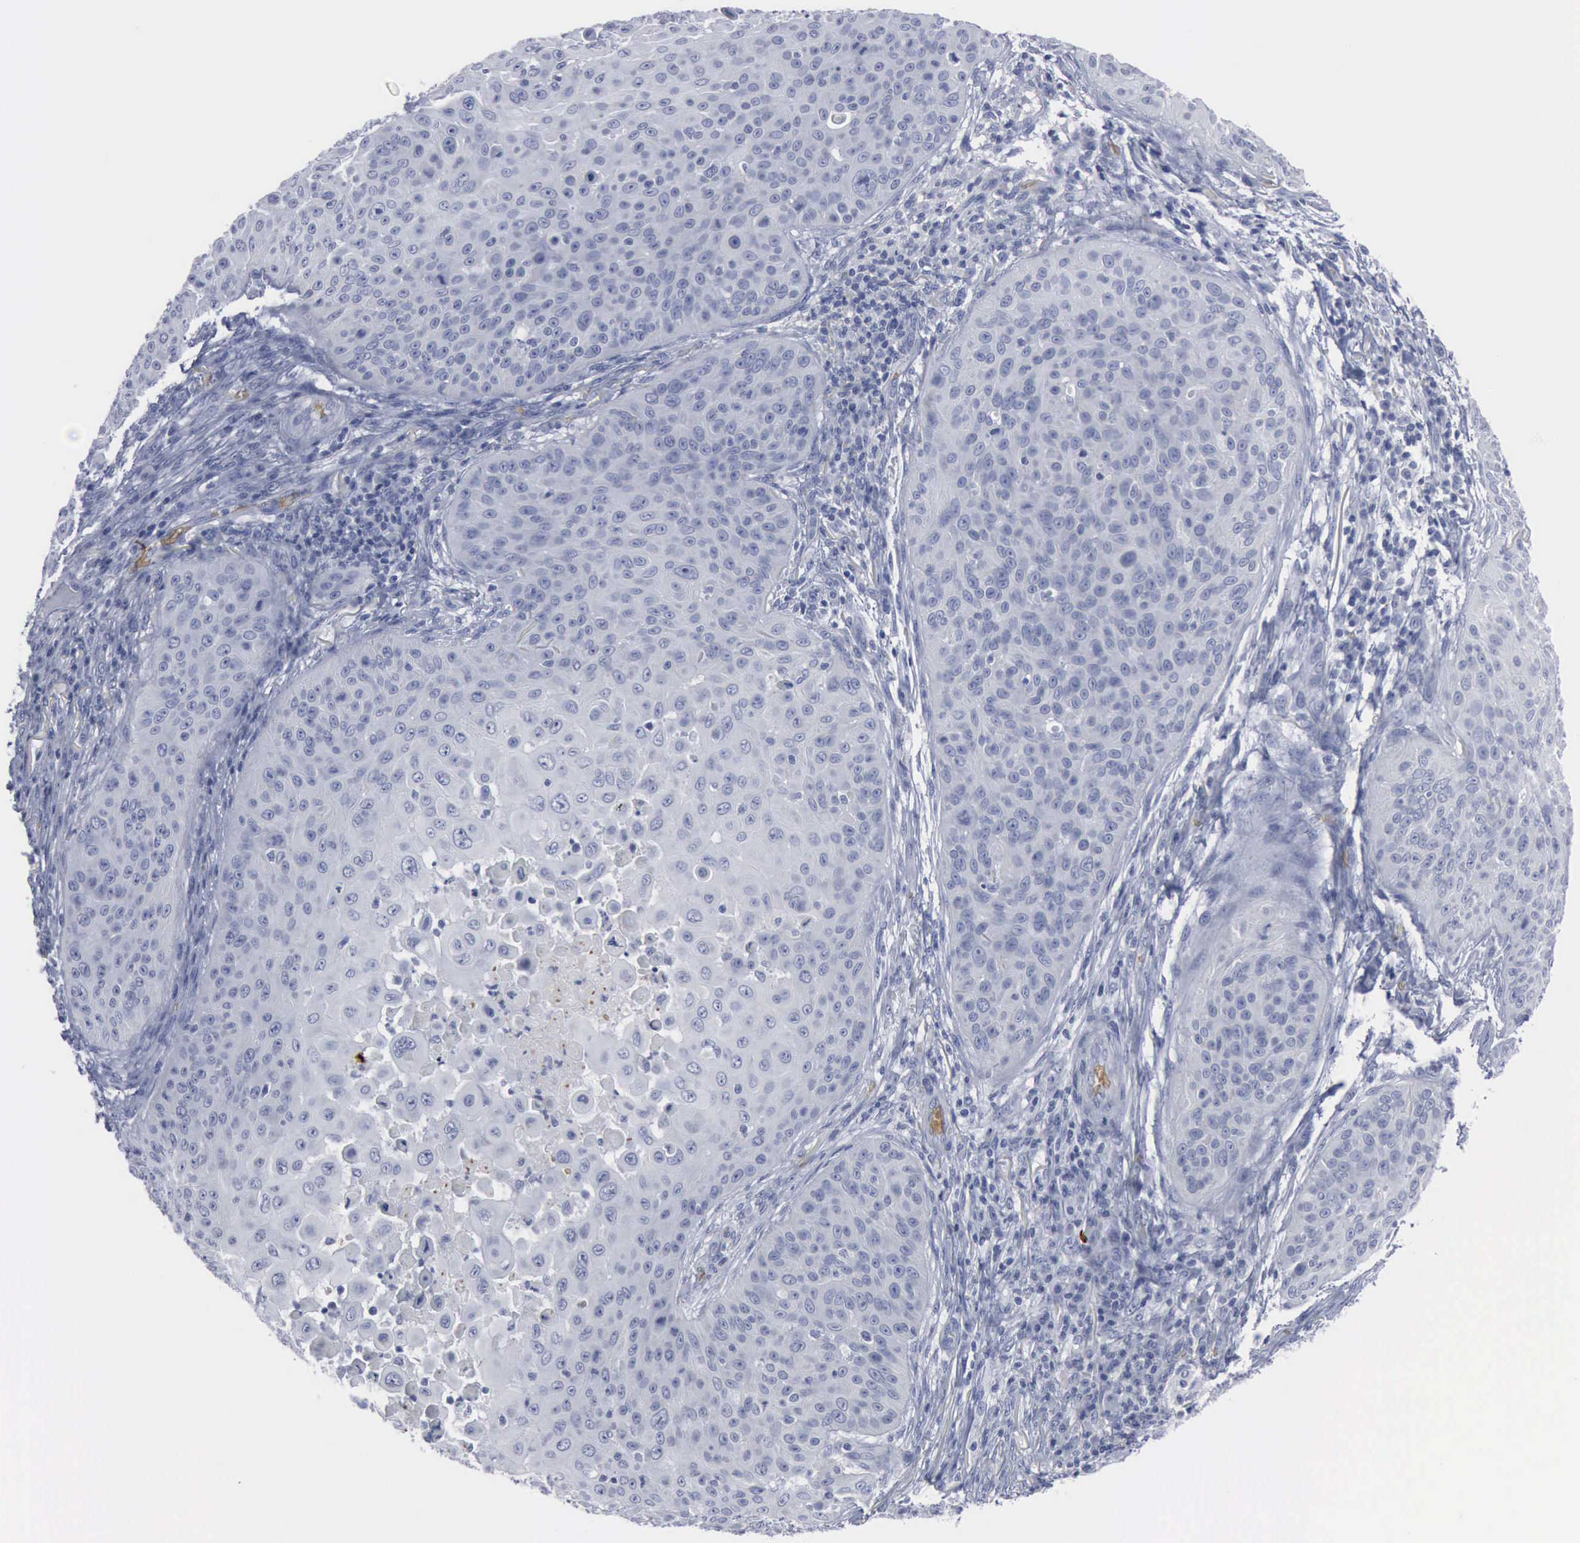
{"staining": {"intensity": "negative", "quantity": "none", "location": "none"}, "tissue": "skin cancer", "cell_type": "Tumor cells", "image_type": "cancer", "snomed": [{"axis": "morphology", "description": "Squamous cell carcinoma, NOS"}, {"axis": "topography", "description": "Skin"}], "caption": "Skin squamous cell carcinoma stained for a protein using IHC shows no expression tumor cells.", "gene": "TGFB1", "patient": {"sex": "male", "age": 82}}